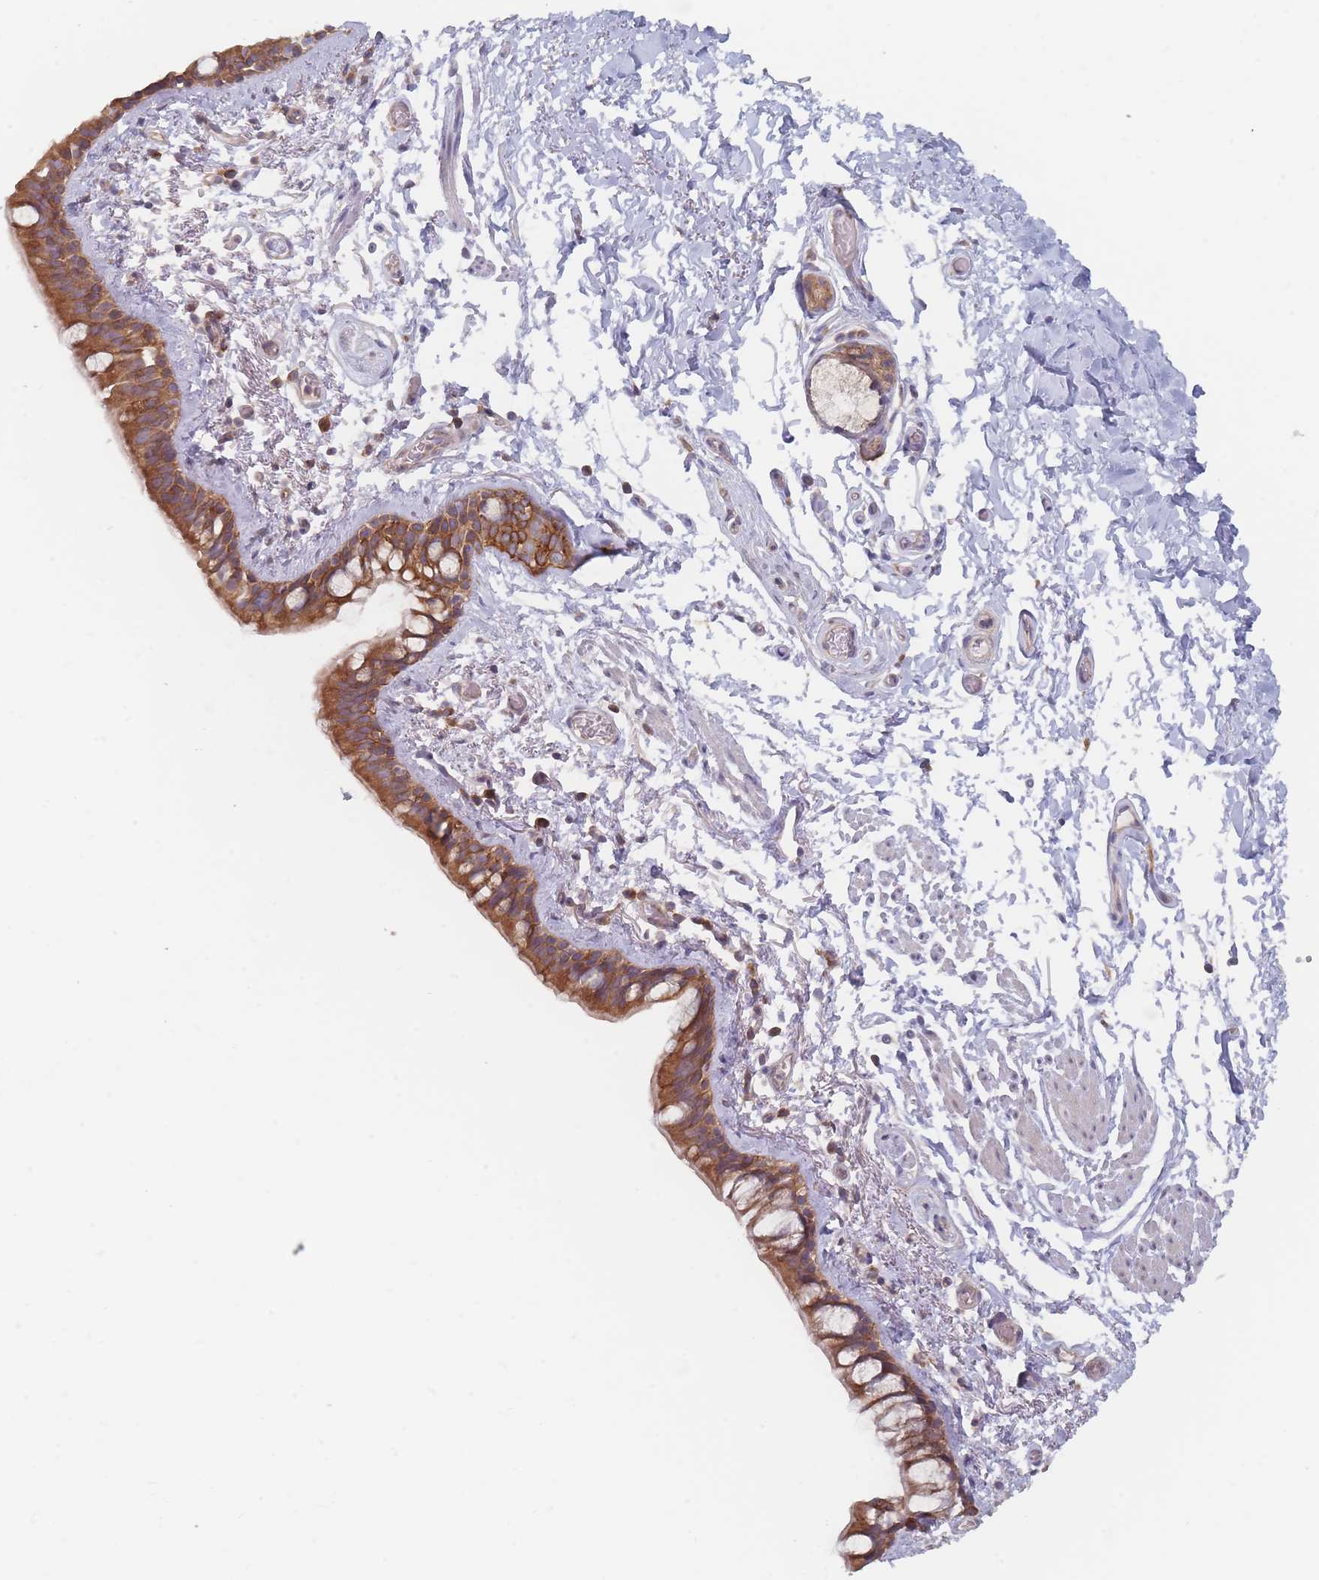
{"staining": {"intensity": "strong", "quantity": ">75%", "location": "cytoplasmic/membranous"}, "tissue": "bronchus", "cell_type": "Respiratory epithelial cells", "image_type": "normal", "snomed": [{"axis": "morphology", "description": "Normal tissue, NOS"}, {"axis": "topography", "description": "Cartilage tissue"}], "caption": "Respiratory epithelial cells reveal high levels of strong cytoplasmic/membranous expression in approximately >75% of cells in normal bronchus.", "gene": "EFCC1", "patient": {"sex": "male", "age": 63}}